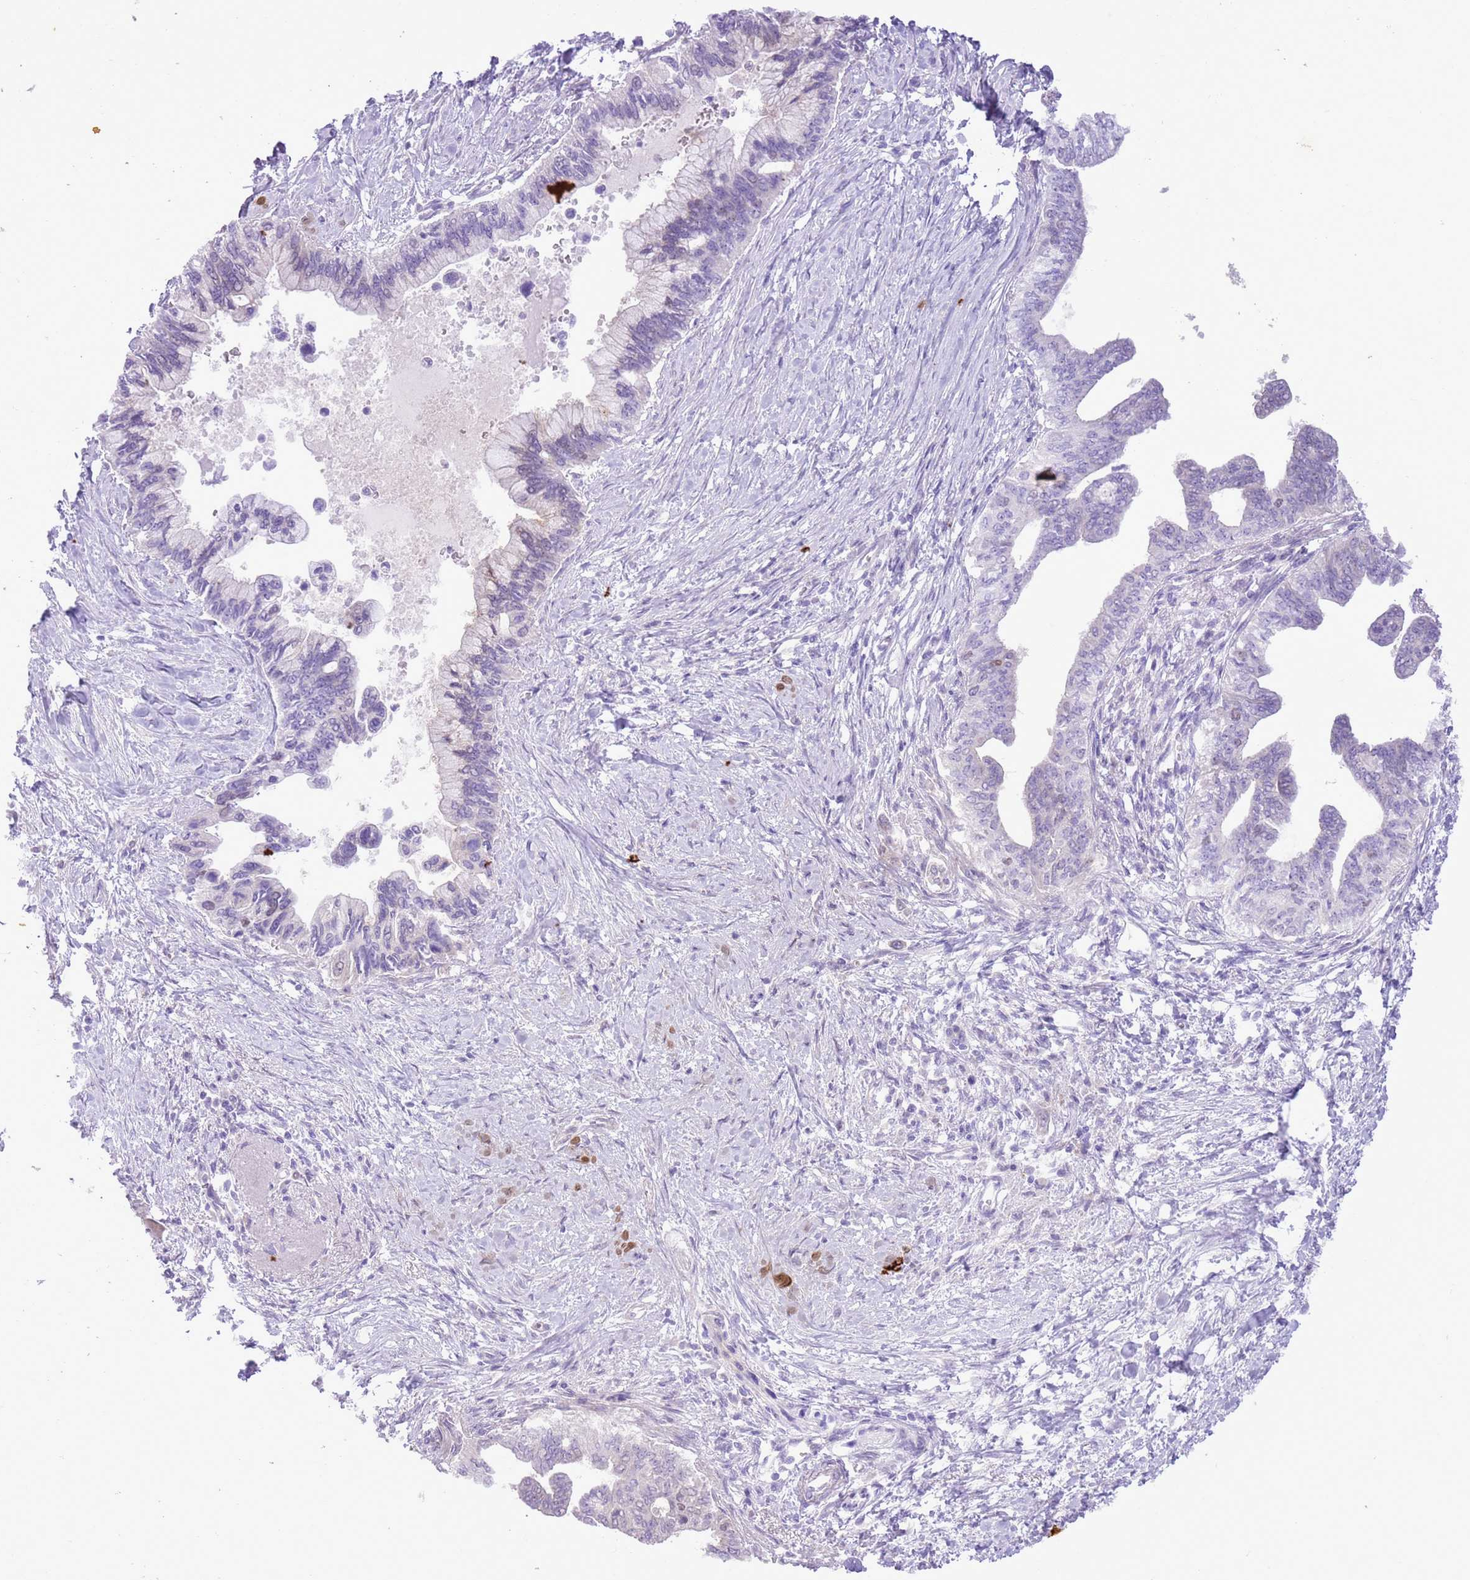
{"staining": {"intensity": "negative", "quantity": "none", "location": "none"}, "tissue": "pancreatic cancer", "cell_type": "Tumor cells", "image_type": "cancer", "snomed": [{"axis": "morphology", "description": "Adenocarcinoma, NOS"}, {"axis": "topography", "description": "Pancreas"}], "caption": "Pancreatic adenocarcinoma stained for a protein using IHC exhibits no expression tumor cells.", "gene": "GMNN", "patient": {"sex": "female", "age": 83}}